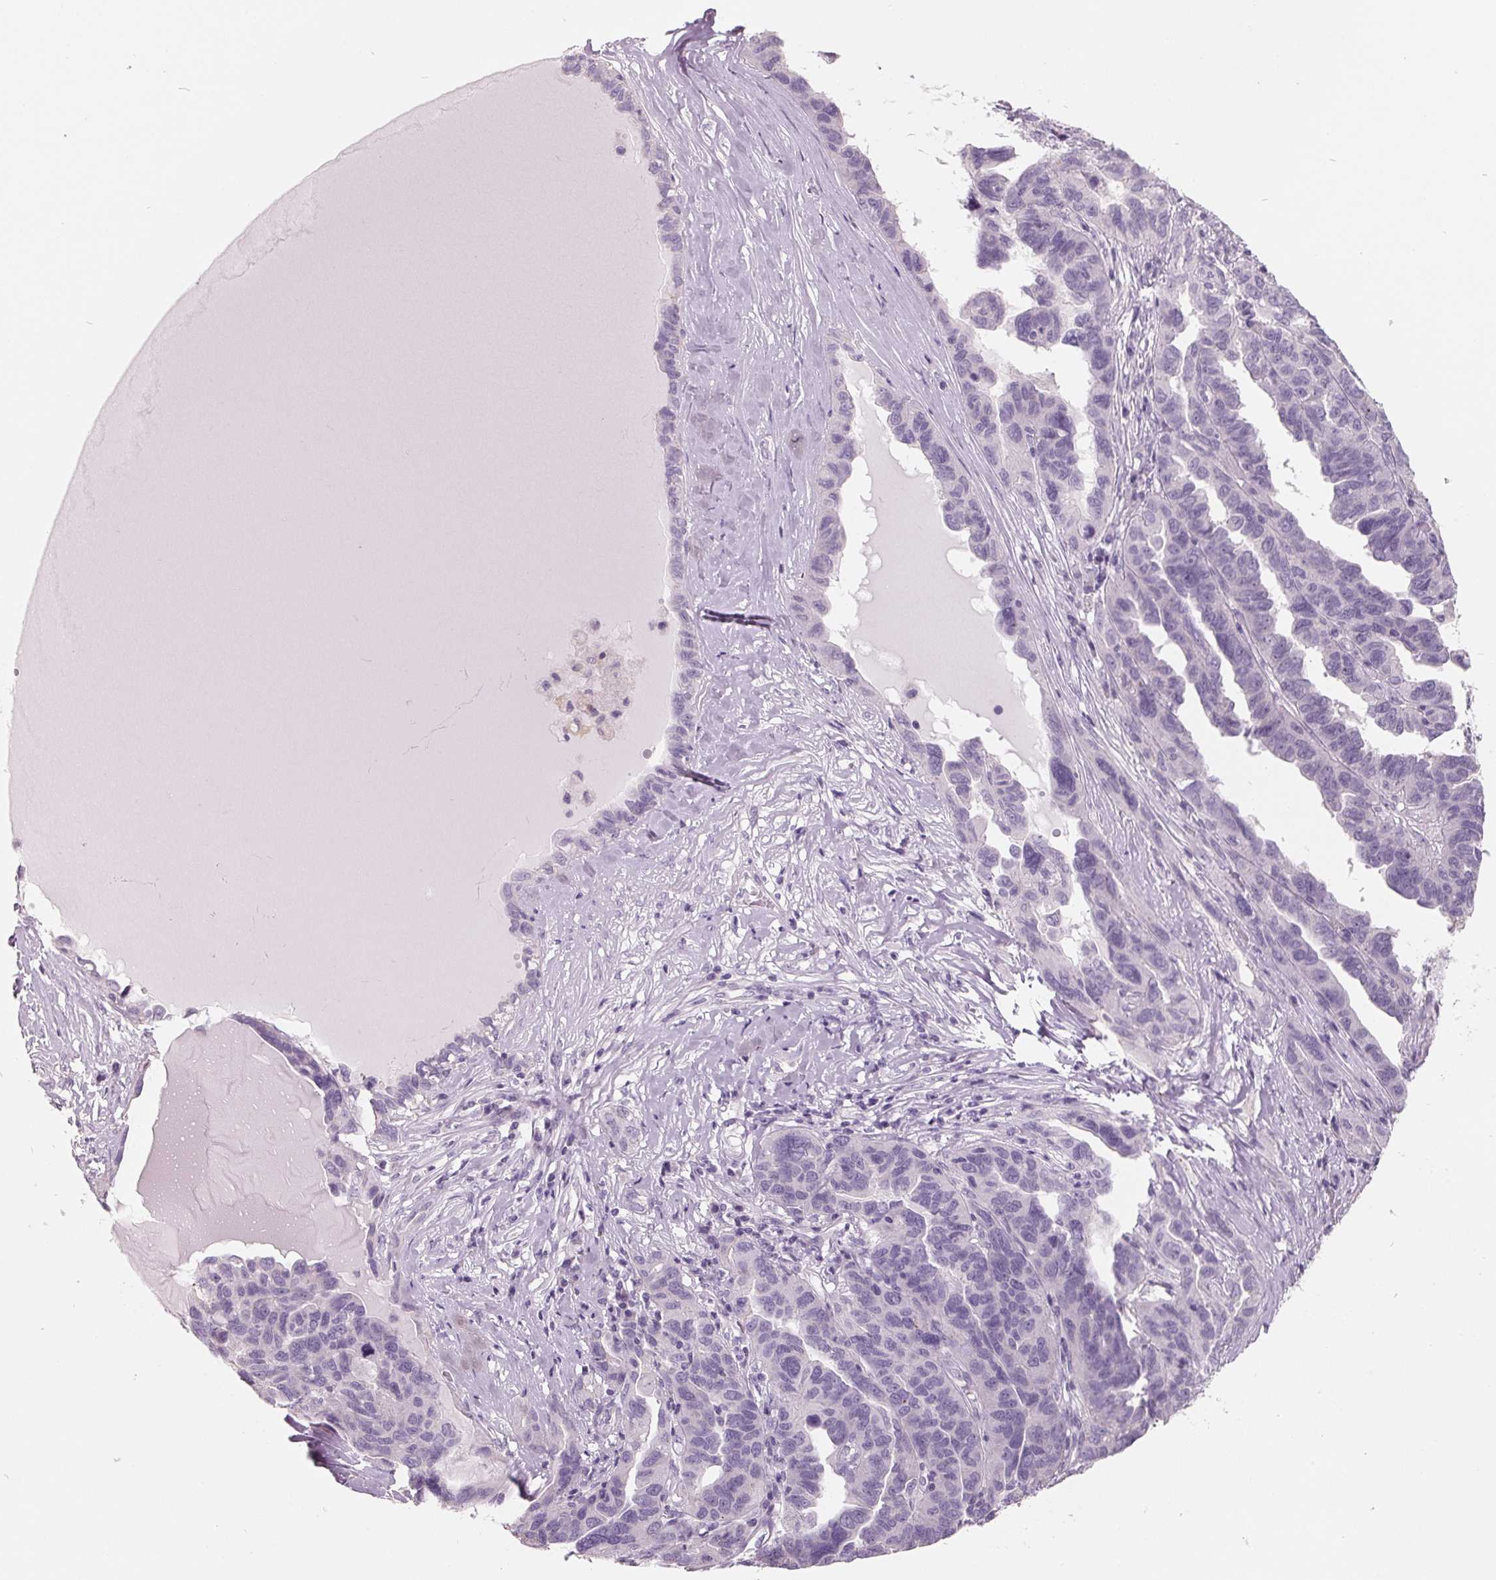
{"staining": {"intensity": "negative", "quantity": "none", "location": "none"}, "tissue": "ovarian cancer", "cell_type": "Tumor cells", "image_type": "cancer", "snomed": [{"axis": "morphology", "description": "Cystadenocarcinoma, serous, NOS"}, {"axis": "topography", "description": "Ovary"}], "caption": "Immunohistochemistry histopathology image of neoplastic tissue: human ovarian serous cystadenocarcinoma stained with DAB (3,3'-diaminobenzidine) reveals no significant protein expression in tumor cells. (DAB immunohistochemistry with hematoxylin counter stain).", "gene": "FTCD", "patient": {"sex": "female", "age": 64}}